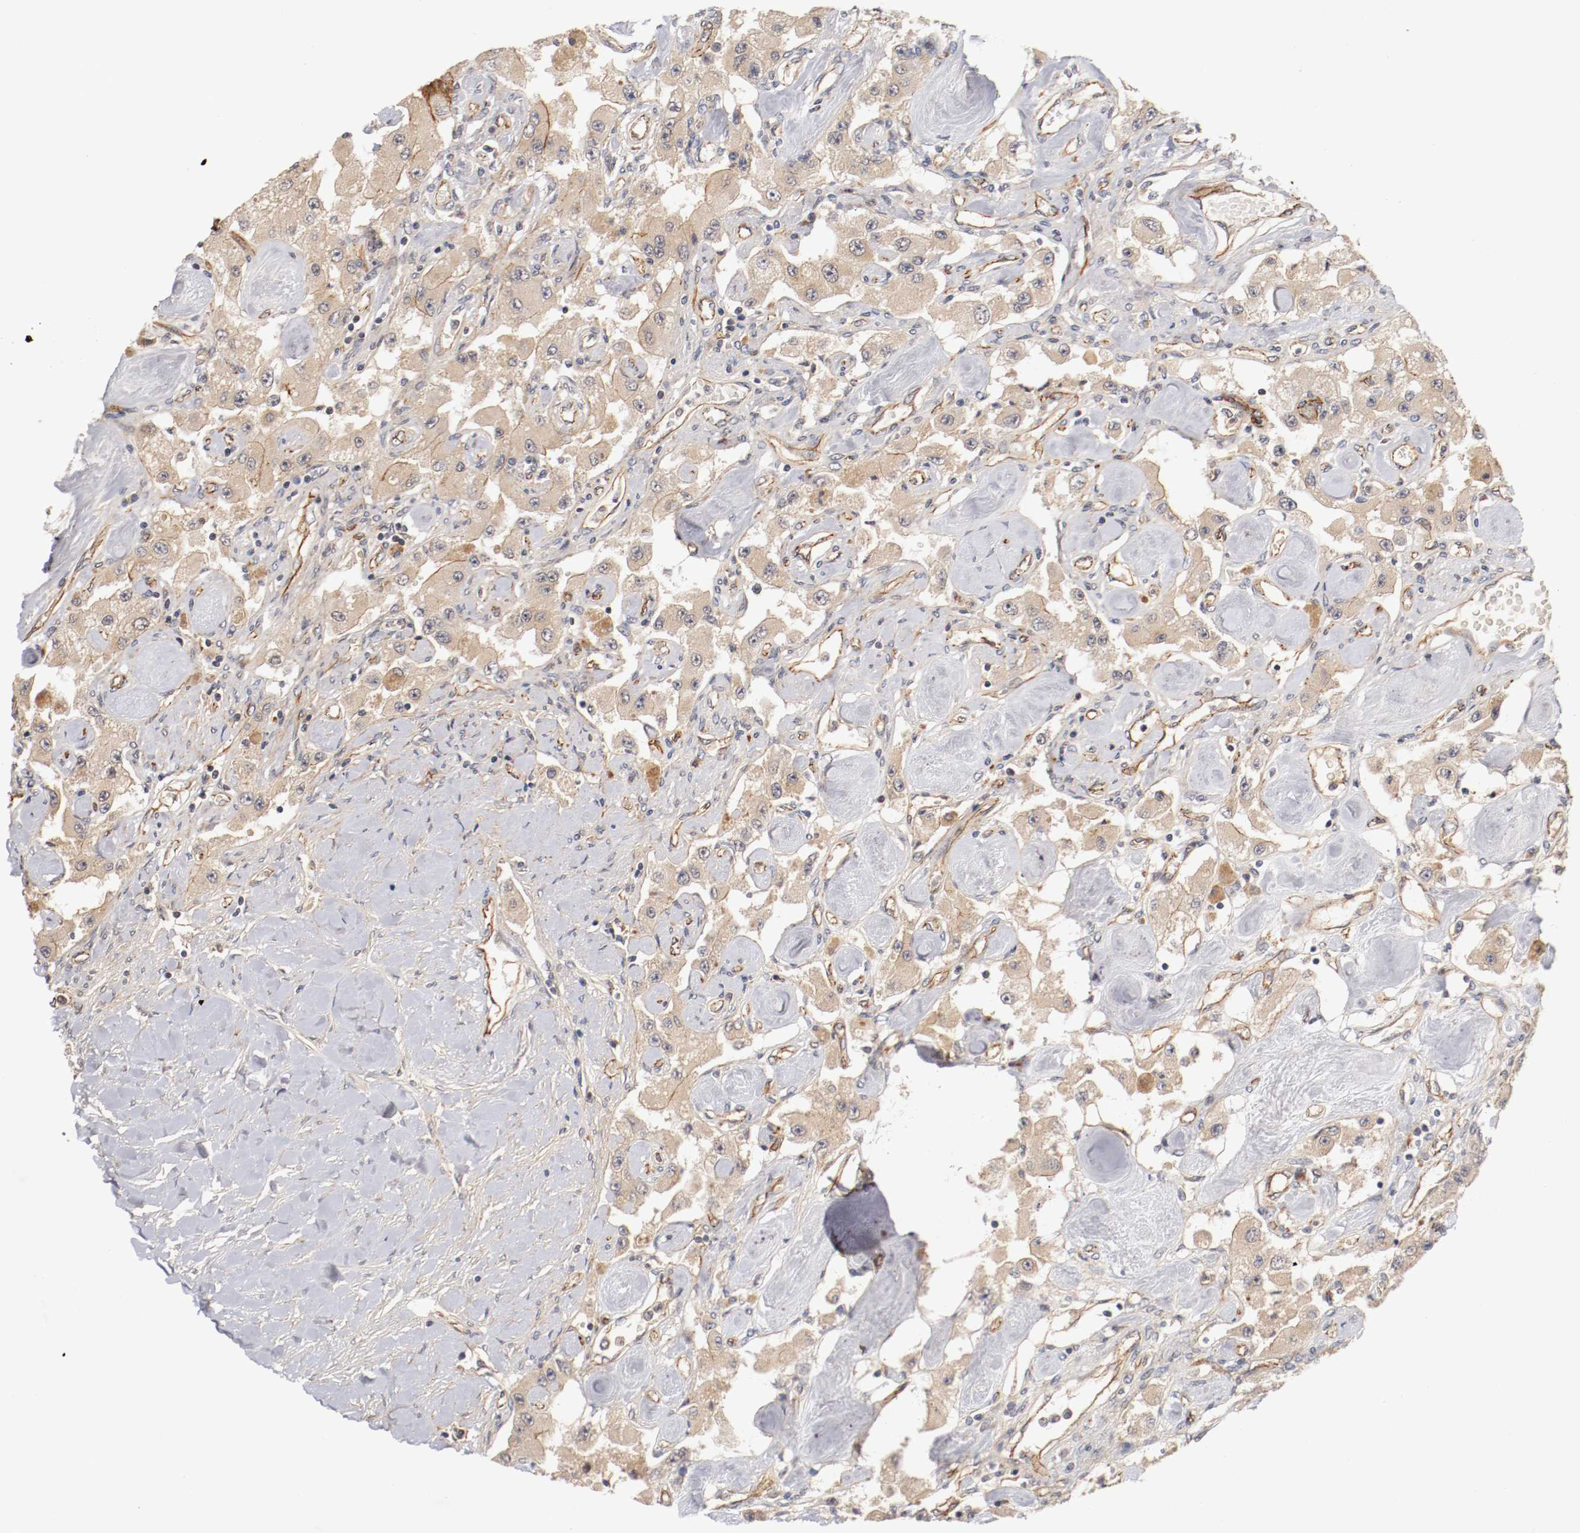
{"staining": {"intensity": "weak", "quantity": ">75%", "location": "cytoplasmic/membranous"}, "tissue": "carcinoid", "cell_type": "Tumor cells", "image_type": "cancer", "snomed": [{"axis": "morphology", "description": "Carcinoid, malignant, NOS"}, {"axis": "topography", "description": "Pancreas"}], "caption": "The immunohistochemical stain labels weak cytoplasmic/membranous staining in tumor cells of carcinoid tissue. (brown staining indicates protein expression, while blue staining denotes nuclei).", "gene": "TYK2", "patient": {"sex": "male", "age": 41}}